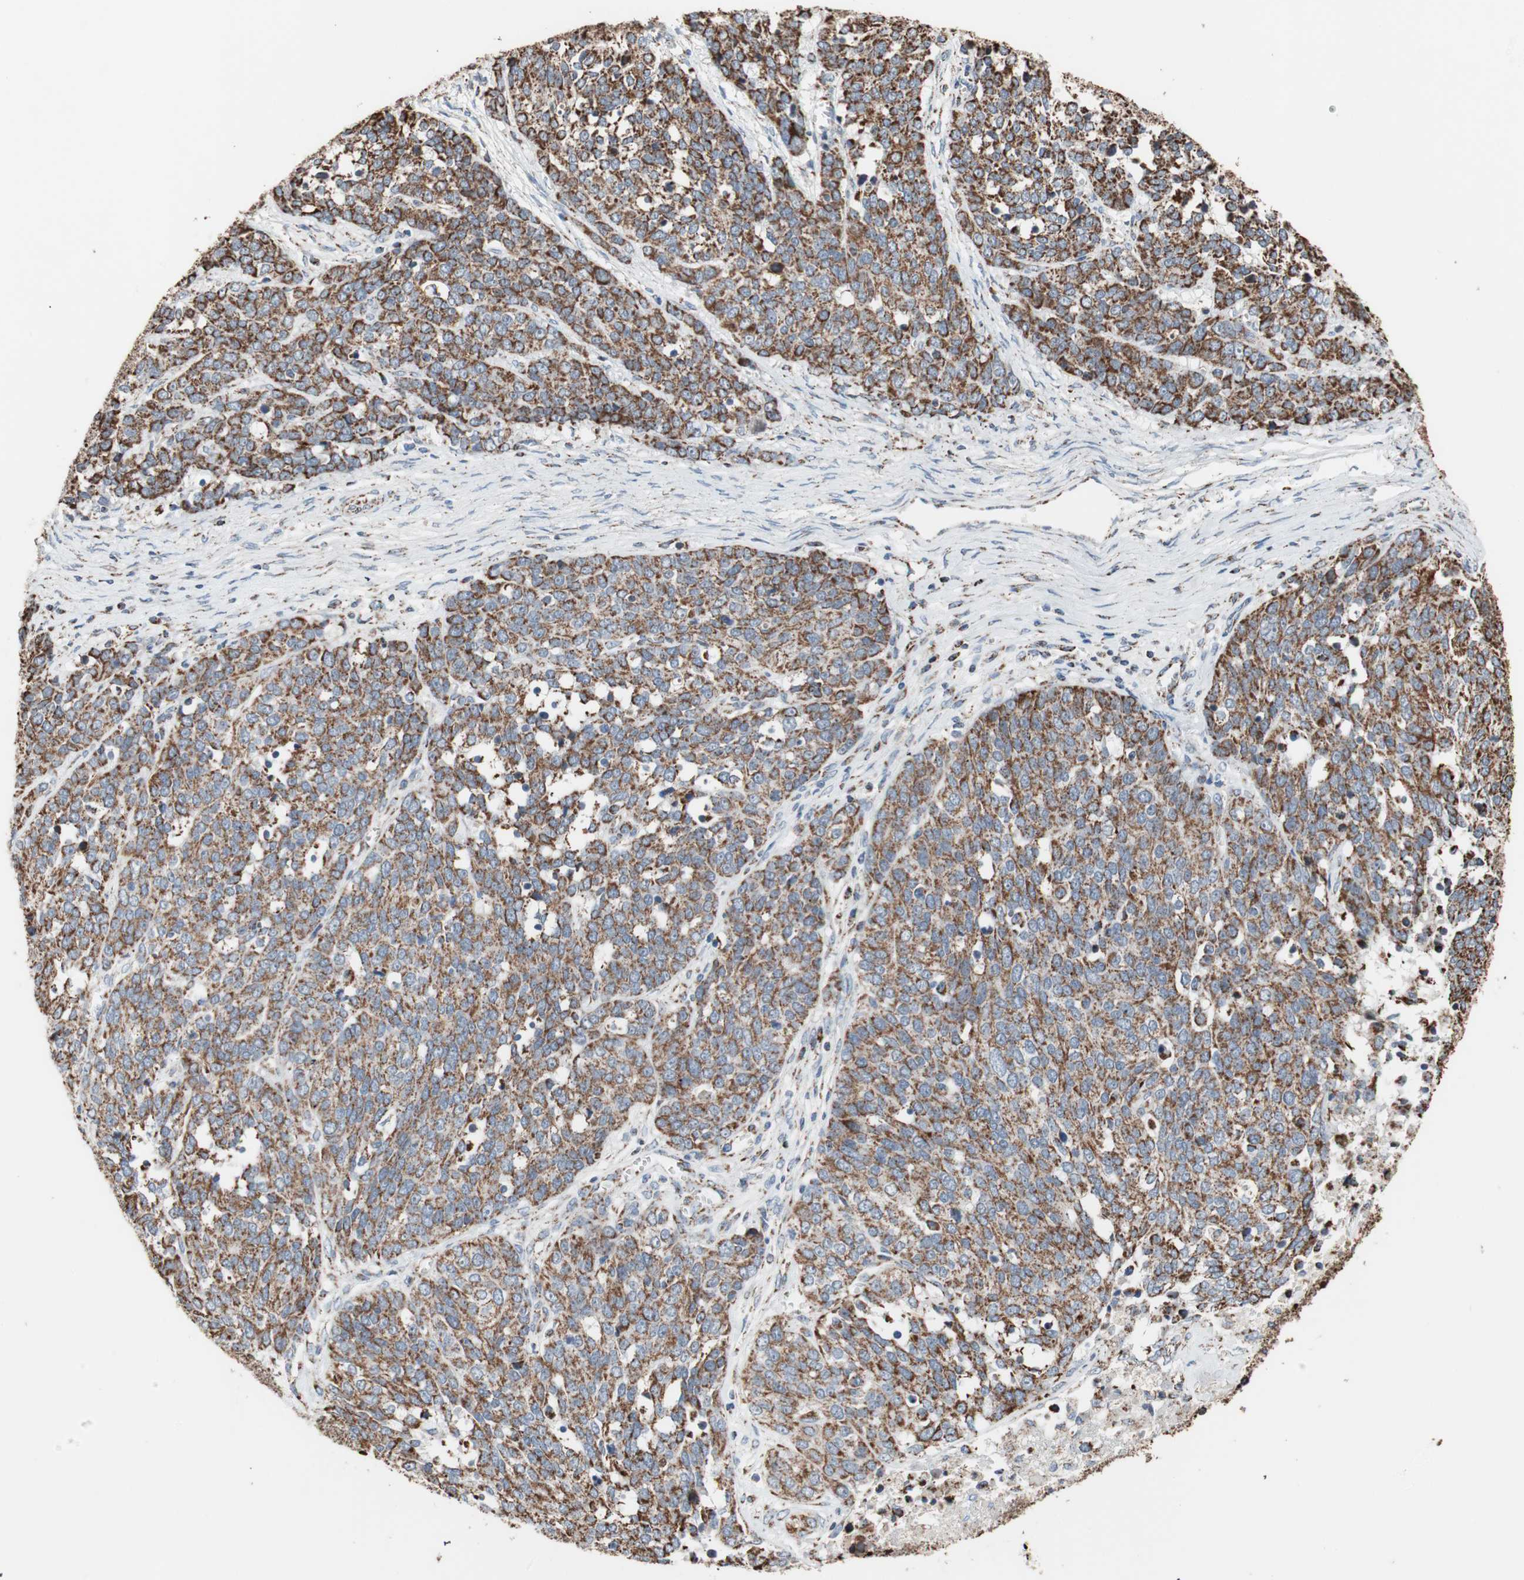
{"staining": {"intensity": "strong", "quantity": ">75%", "location": "cytoplasmic/membranous"}, "tissue": "ovarian cancer", "cell_type": "Tumor cells", "image_type": "cancer", "snomed": [{"axis": "morphology", "description": "Cystadenocarcinoma, serous, NOS"}, {"axis": "topography", "description": "Ovary"}], "caption": "This image reveals serous cystadenocarcinoma (ovarian) stained with immunohistochemistry to label a protein in brown. The cytoplasmic/membranous of tumor cells show strong positivity for the protein. Nuclei are counter-stained blue.", "gene": "PCSK4", "patient": {"sex": "female", "age": 44}}